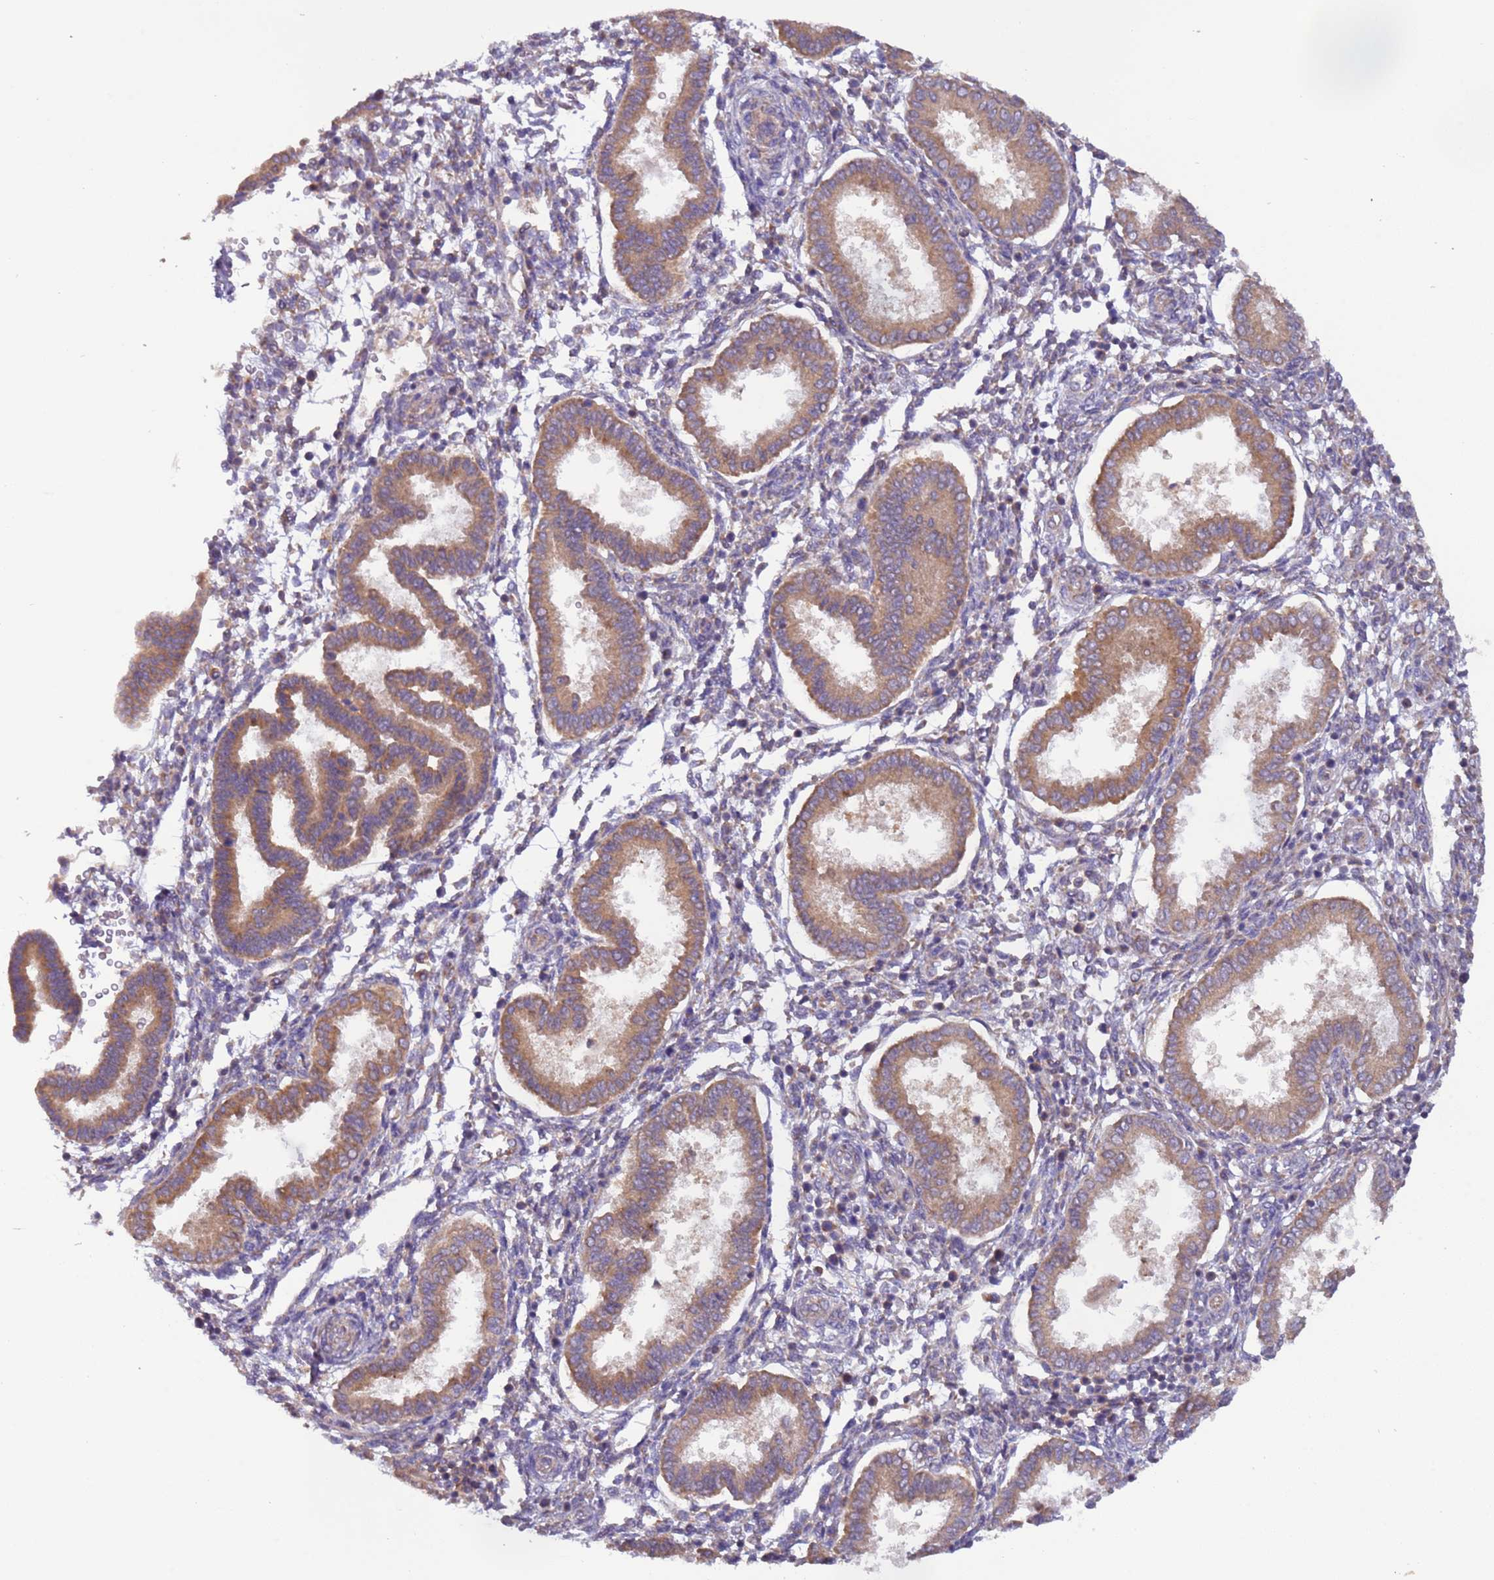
{"staining": {"intensity": "weak", "quantity": "<25%", "location": "cytoplasmic/membranous"}, "tissue": "endometrium", "cell_type": "Cells in endometrial stroma", "image_type": "normal", "snomed": [{"axis": "morphology", "description": "Normal tissue, NOS"}, {"axis": "topography", "description": "Endometrium"}], "caption": "Human endometrium stained for a protein using immunohistochemistry demonstrates no positivity in cells in endometrial stroma.", "gene": "UQCRQ", "patient": {"sex": "female", "age": 24}}